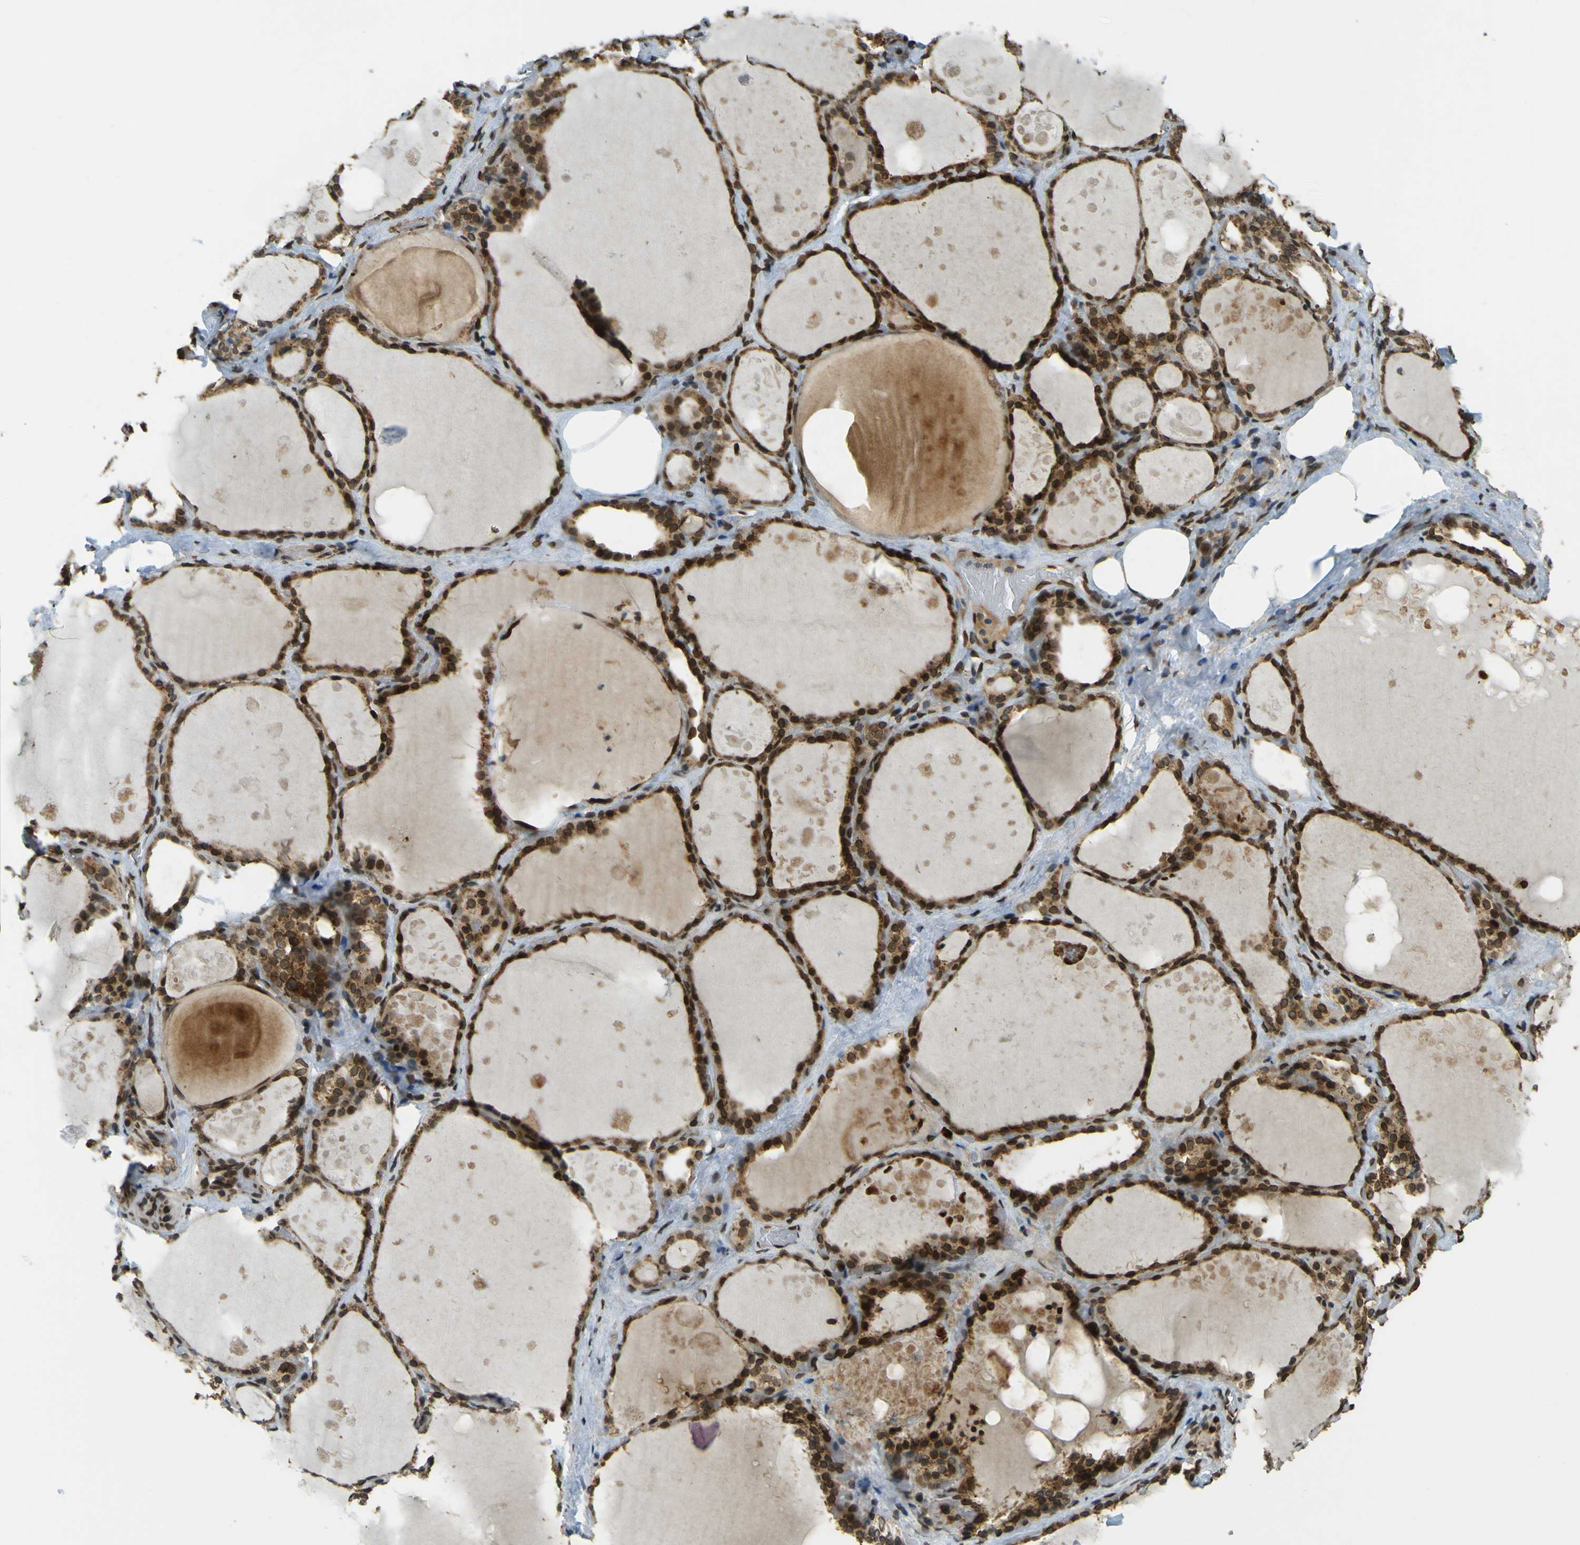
{"staining": {"intensity": "strong", "quantity": ">75%", "location": "cytoplasmic/membranous,nuclear"}, "tissue": "thyroid gland", "cell_type": "Glandular cells", "image_type": "normal", "snomed": [{"axis": "morphology", "description": "Normal tissue, NOS"}, {"axis": "topography", "description": "Thyroid gland"}], "caption": "Immunohistochemical staining of unremarkable human thyroid gland reveals strong cytoplasmic/membranous,nuclear protein positivity in approximately >75% of glandular cells.", "gene": "GALNT1", "patient": {"sex": "male", "age": 61}}